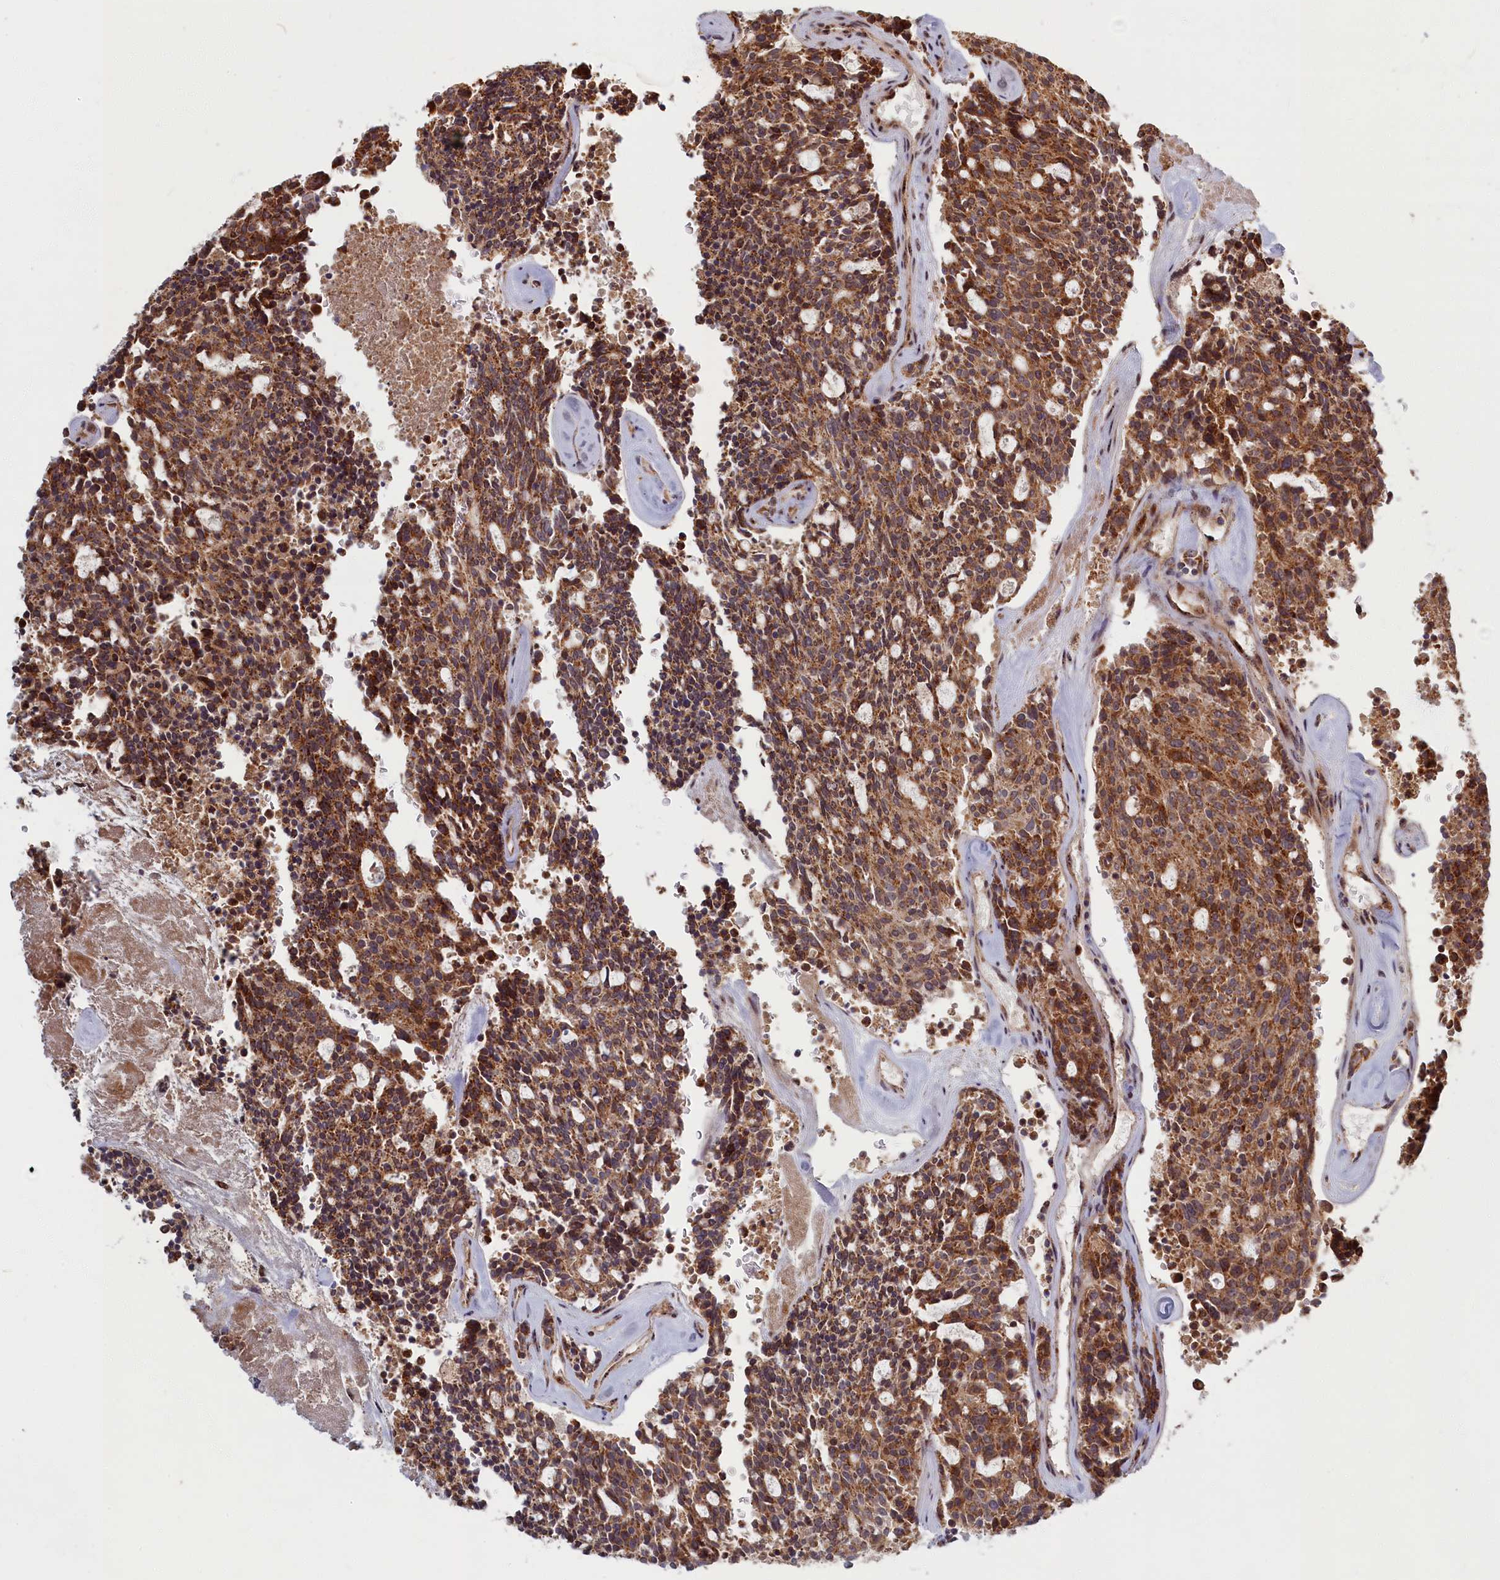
{"staining": {"intensity": "strong", "quantity": ">75%", "location": "cytoplasmic/membranous,nuclear"}, "tissue": "carcinoid", "cell_type": "Tumor cells", "image_type": "cancer", "snomed": [{"axis": "morphology", "description": "Carcinoid, malignant, NOS"}, {"axis": "topography", "description": "Pancreas"}], "caption": "A micrograph showing strong cytoplasmic/membranous and nuclear expression in approximately >75% of tumor cells in carcinoid, as visualized by brown immunohistochemical staining.", "gene": "PLA2G10", "patient": {"sex": "female", "age": 54}}